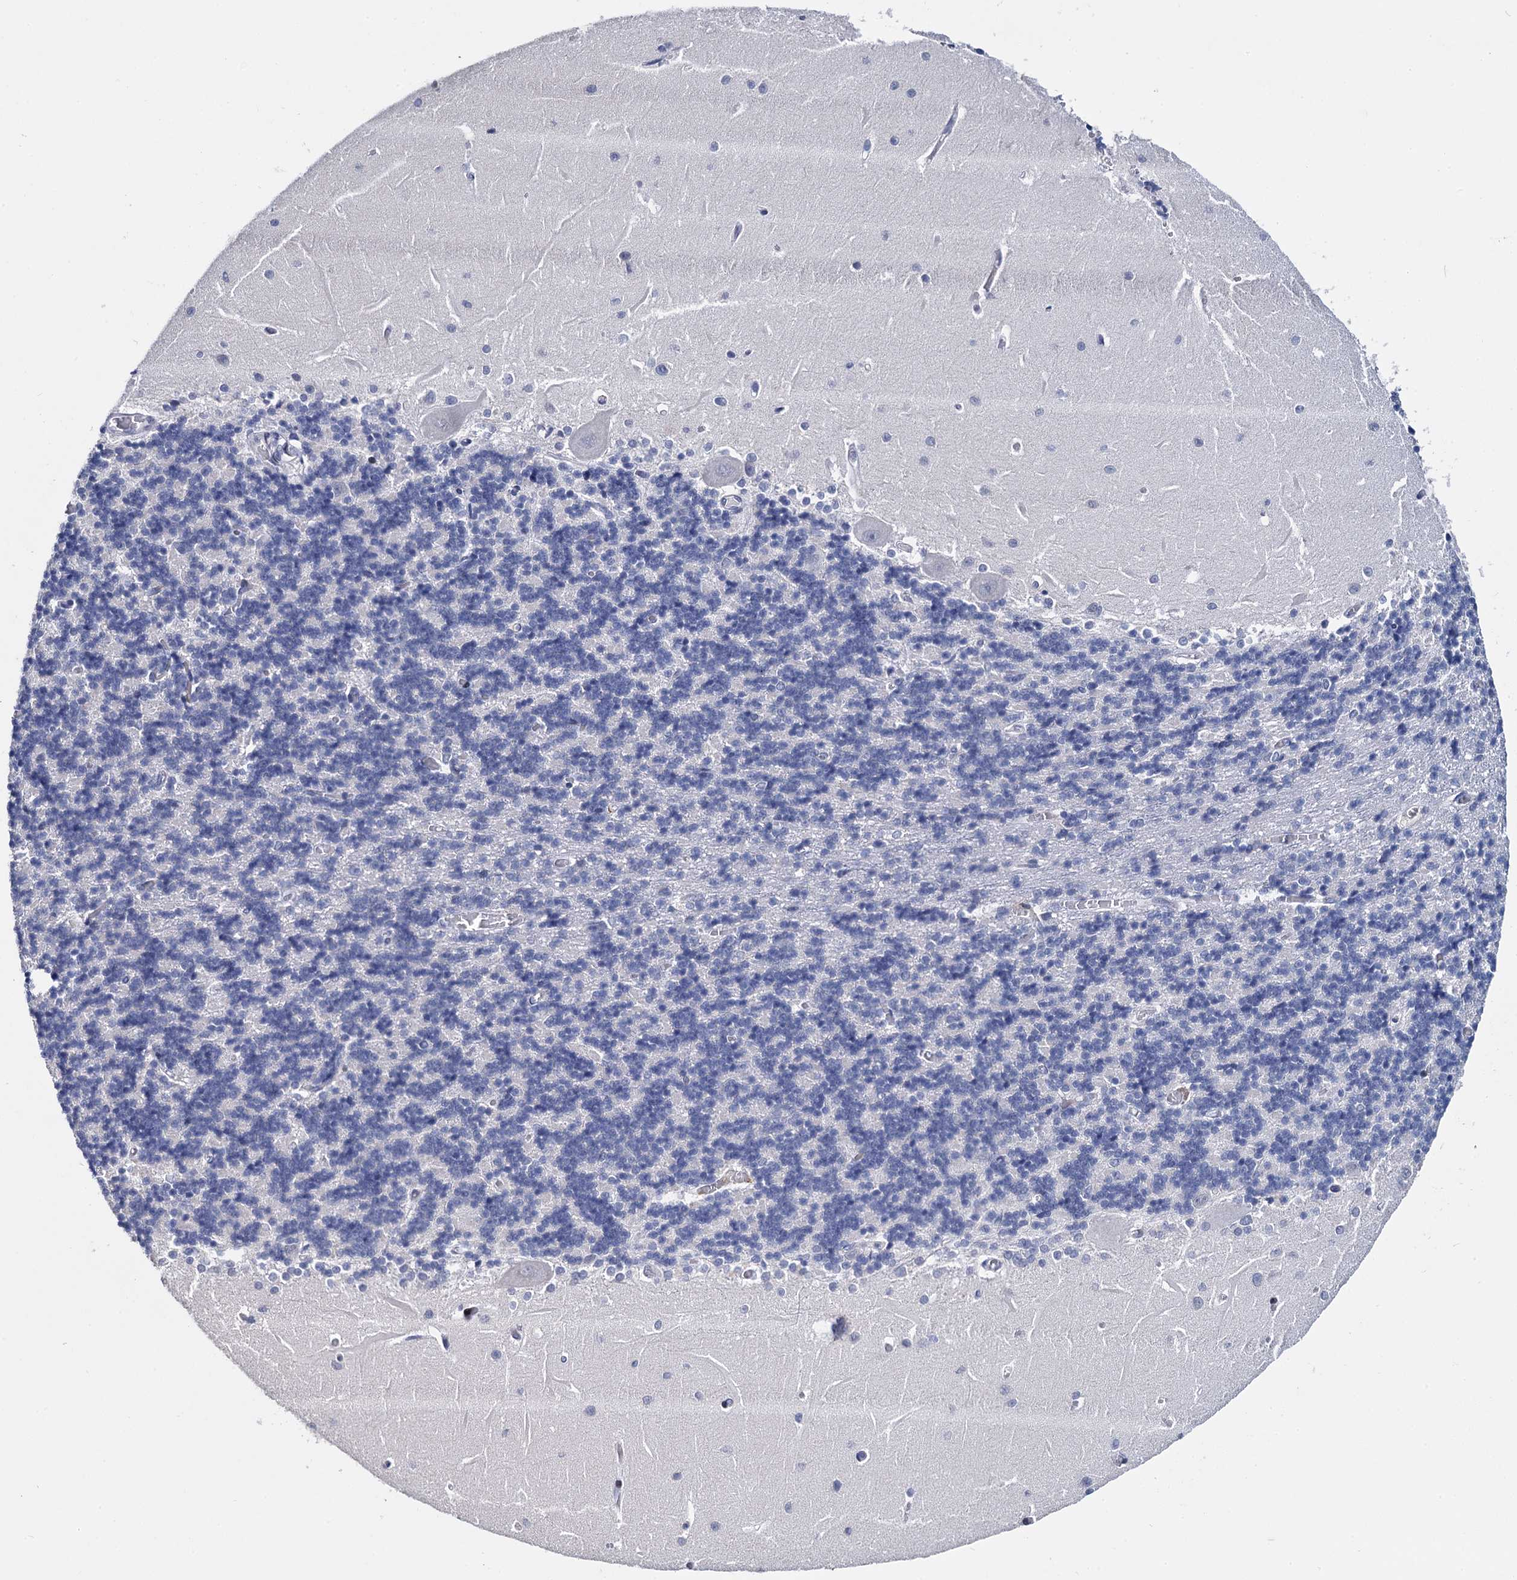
{"staining": {"intensity": "negative", "quantity": "none", "location": "none"}, "tissue": "cerebellum", "cell_type": "Cells in granular layer", "image_type": "normal", "snomed": [{"axis": "morphology", "description": "Normal tissue, NOS"}, {"axis": "topography", "description": "Cerebellum"}], "caption": "There is no significant staining in cells in granular layer of cerebellum. Brightfield microscopy of immunohistochemistry (IHC) stained with DAB (brown) and hematoxylin (blue), captured at high magnification.", "gene": "MAGEA4", "patient": {"sex": "male", "age": 37}}